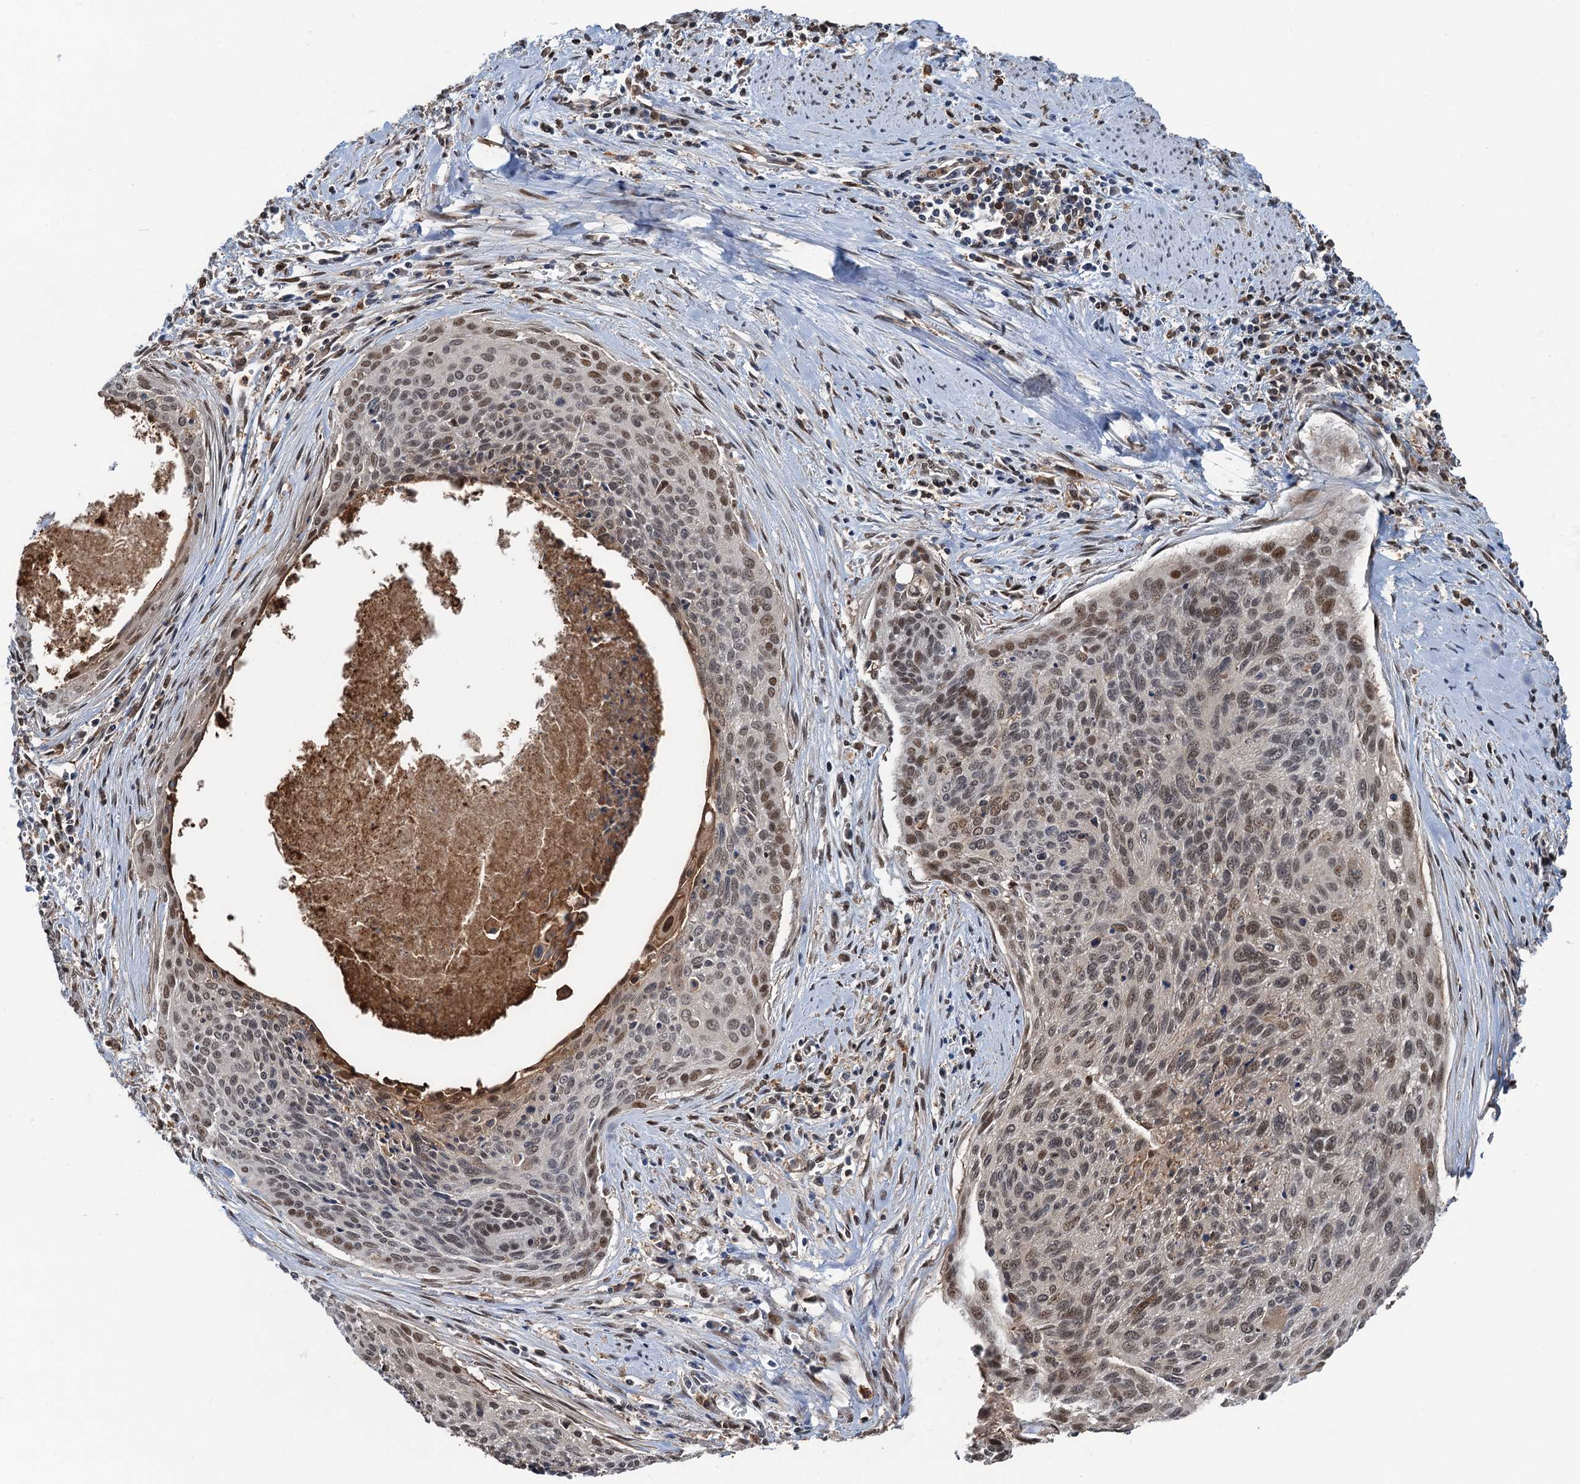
{"staining": {"intensity": "moderate", "quantity": "25%-75%", "location": "nuclear"}, "tissue": "cervical cancer", "cell_type": "Tumor cells", "image_type": "cancer", "snomed": [{"axis": "morphology", "description": "Squamous cell carcinoma, NOS"}, {"axis": "topography", "description": "Cervix"}], "caption": "Immunohistochemistry of human cervical squamous cell carcinoma displays medium levels of moderate nuclear staining in approximately 25%-75% of tumor cells. (DAB (3,3'-diaminobenzidine) IHC with brightfield microscopy, high magnification).", "gene": "ZNF609", "patient": {"sex": "female", "age": 55}}